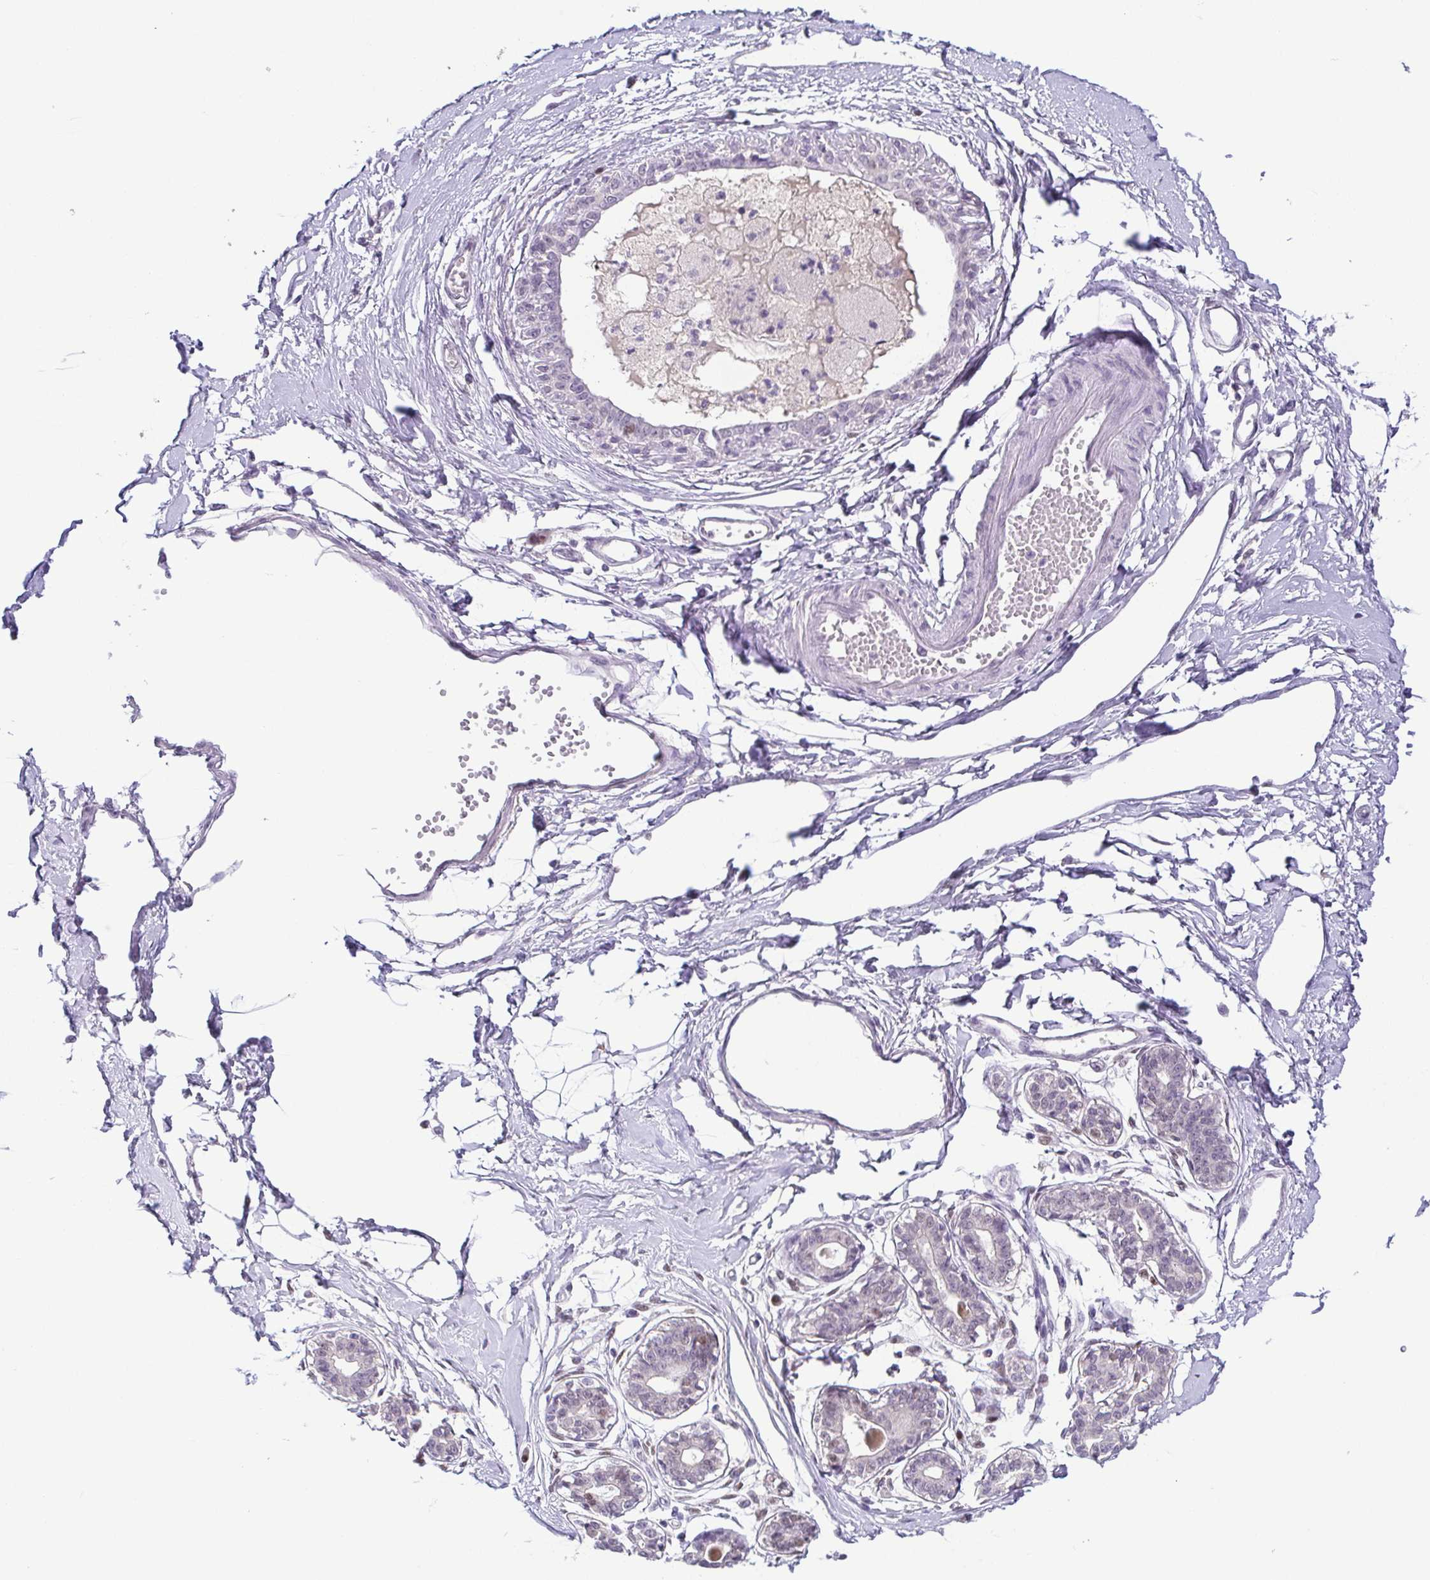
{"staining": {"intensity": "negative", "quantity": "none", "location": "none"}, "tissue": "breast", "cell_type": "Adipocytes", "image_type": "normal", "snomed": [{"axis": "morphology", "description": "Normal tissue, NOS"}, {"axis": "topography", "description": "Breast"}], "caption": "Adipocytes show no significant staining in unremarkable breast. (Stains: DAB (3,3'-diaminobenzidine) IHC with hematoxylin counter stain, Microscopy: brightfield microscopy at high magnification).", "gene": "TCF3", "patient": {"sex": "female", "age": 45}}